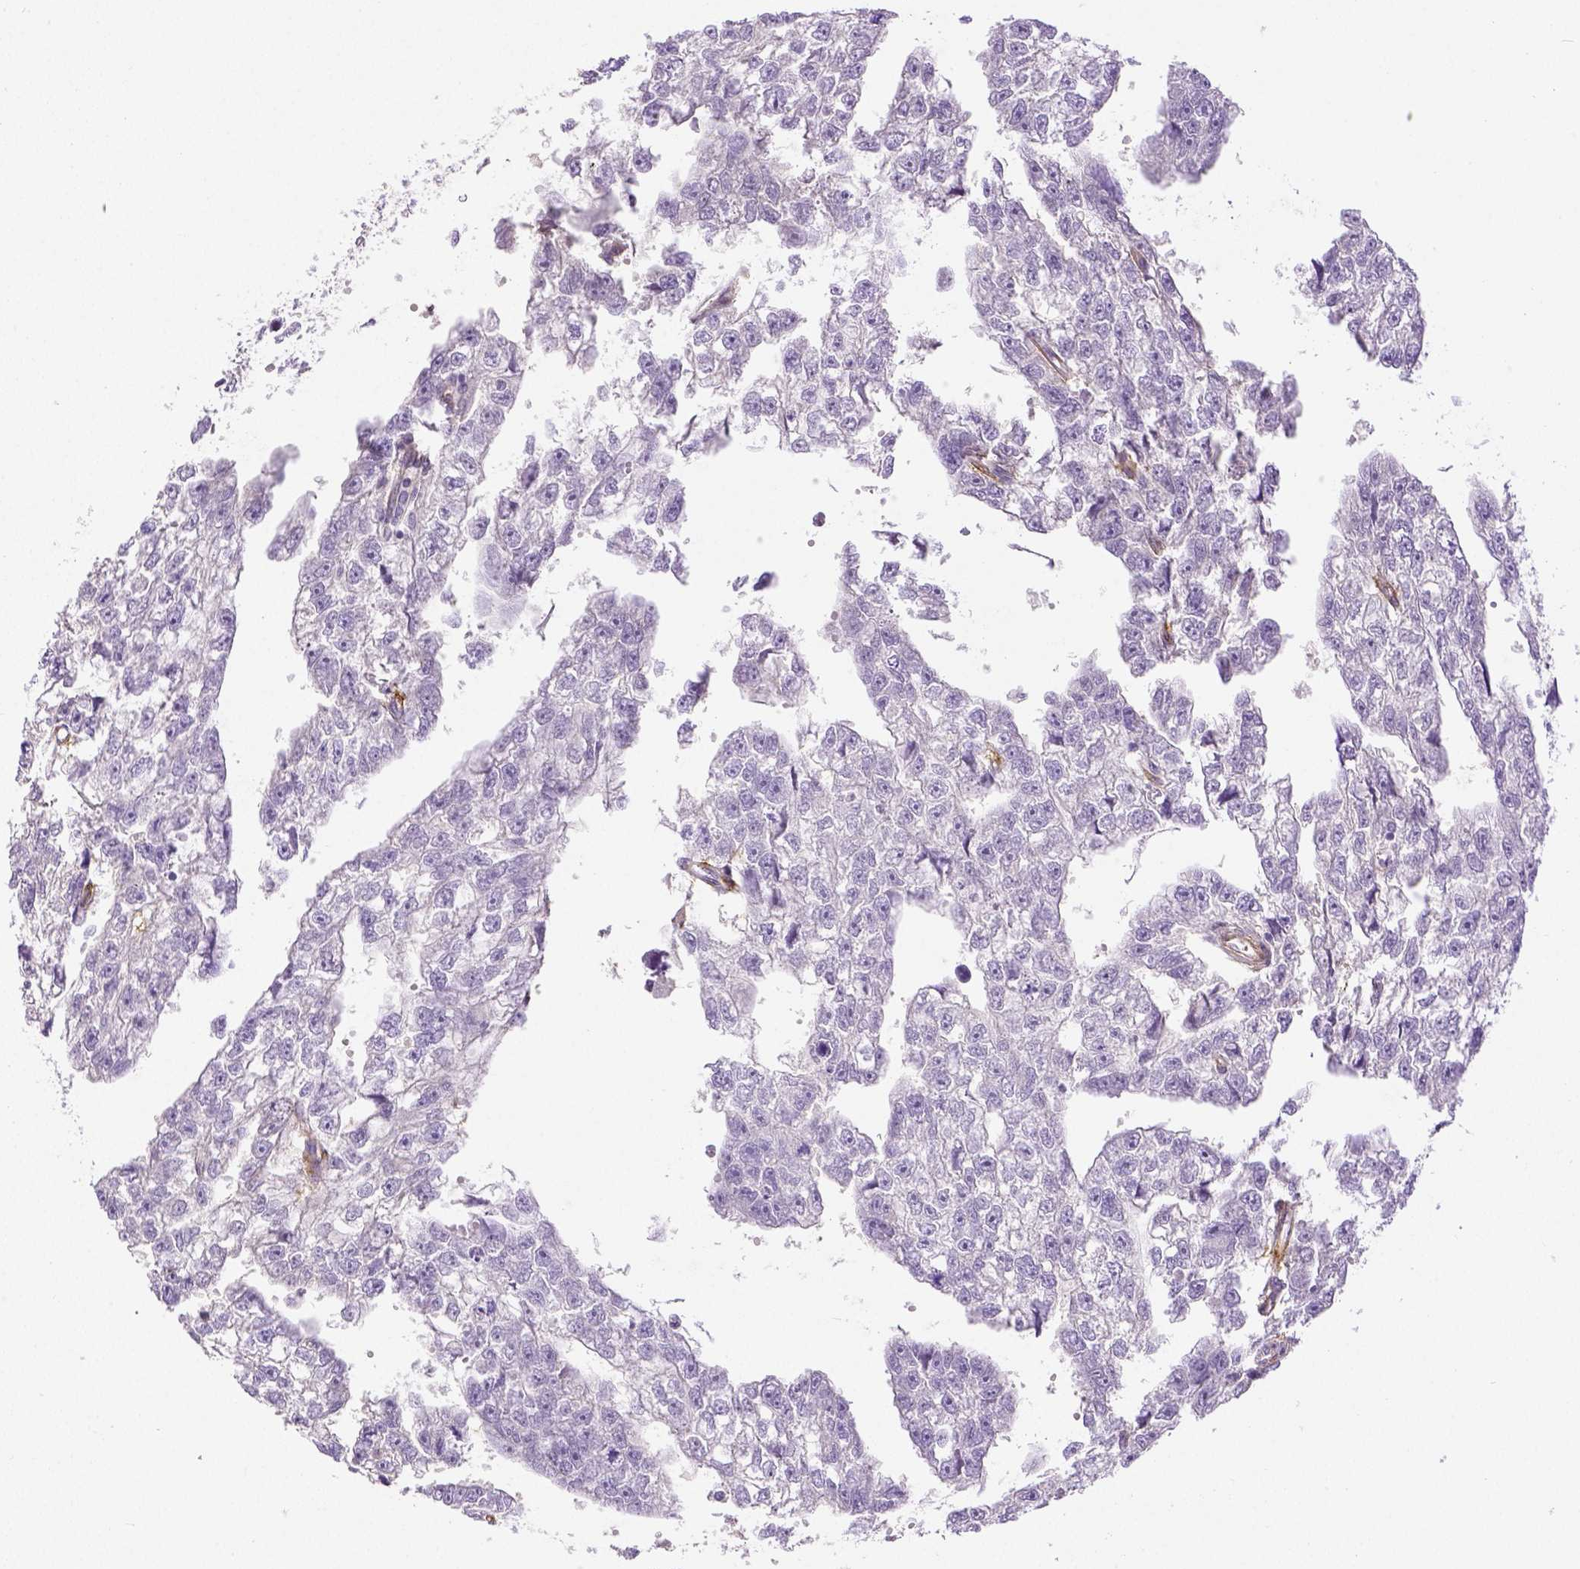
{"staining": {"intensity": "negative", "quantity": "none", "location": "none"}, "tissue": "testis cancer", "cell_type": "Tumor cells", "image_type": "cancer", "snomed": [{"axis": "morphology", "description": "Carcinoma, Embryonal, NOS"}, {"axis": "morphology", "description": "Teratoma, malignant, NOS"}, {"axis": "topography", "description": "Testis"}], "caption": "Tumor cells show no significant positivity in embryonal carcinoma (testis).", "gene": "THY1", "patient": {"sex": "male", "age": 44}}